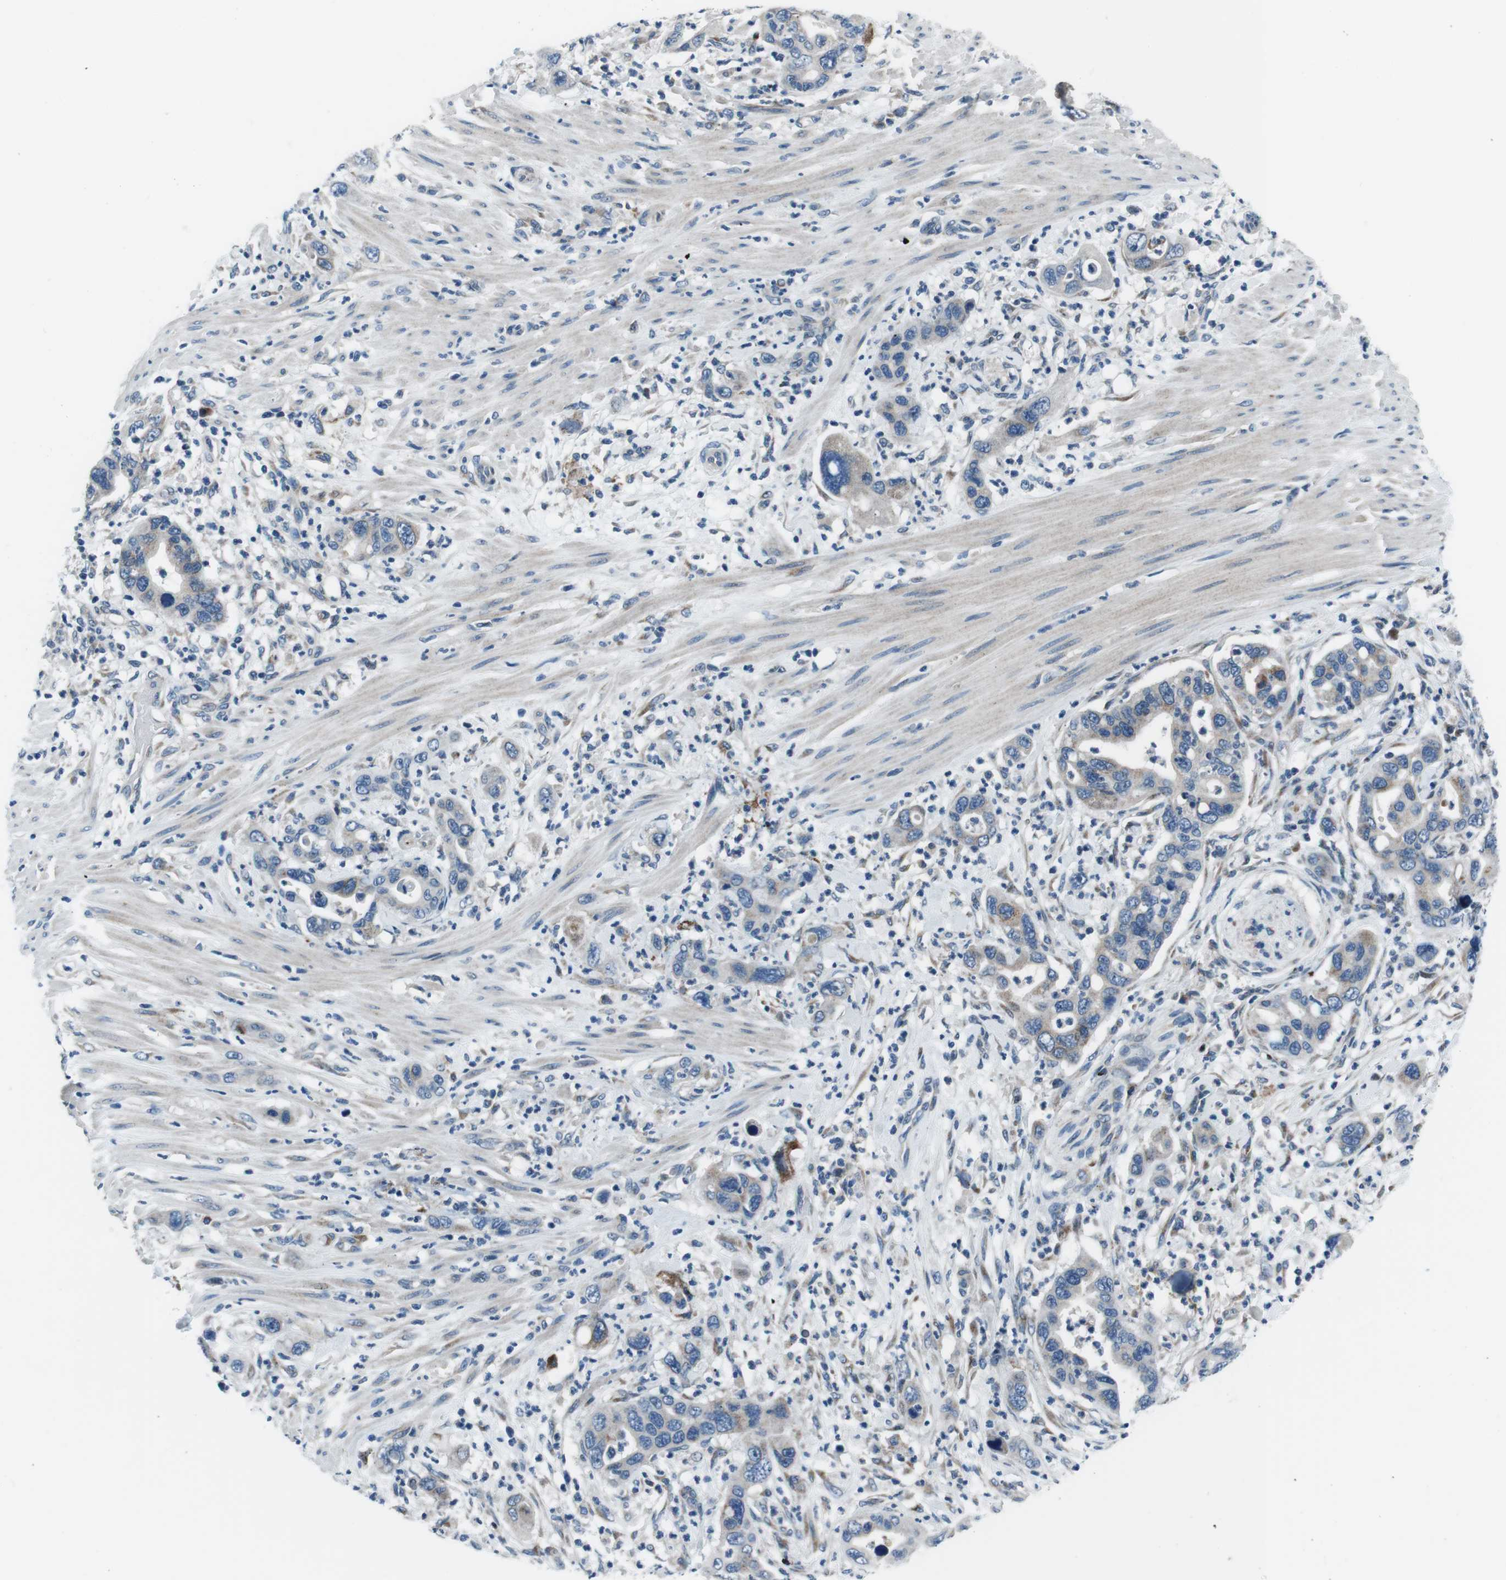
{"staining": {"intensity": "weak", "quantity": "<25%", "location": "cytoplasmic/membranous"}, "tissue": "pancreatic cancer", "cell_type": "Tumor cells", "image_type": "cancer", "snomed": [{"axis": "morphology", "description": "Adenocarcinoma, NOS"}, {"axis": "topography", "description": "Pancreas"}], "caption": "This is an immunohistochemistry image of pancreatic cancer (adenocarcinoma). There is no positivity in tumor cells.", "gene": "NUCB2", "patient": {"sex": "female", "age": 71}}